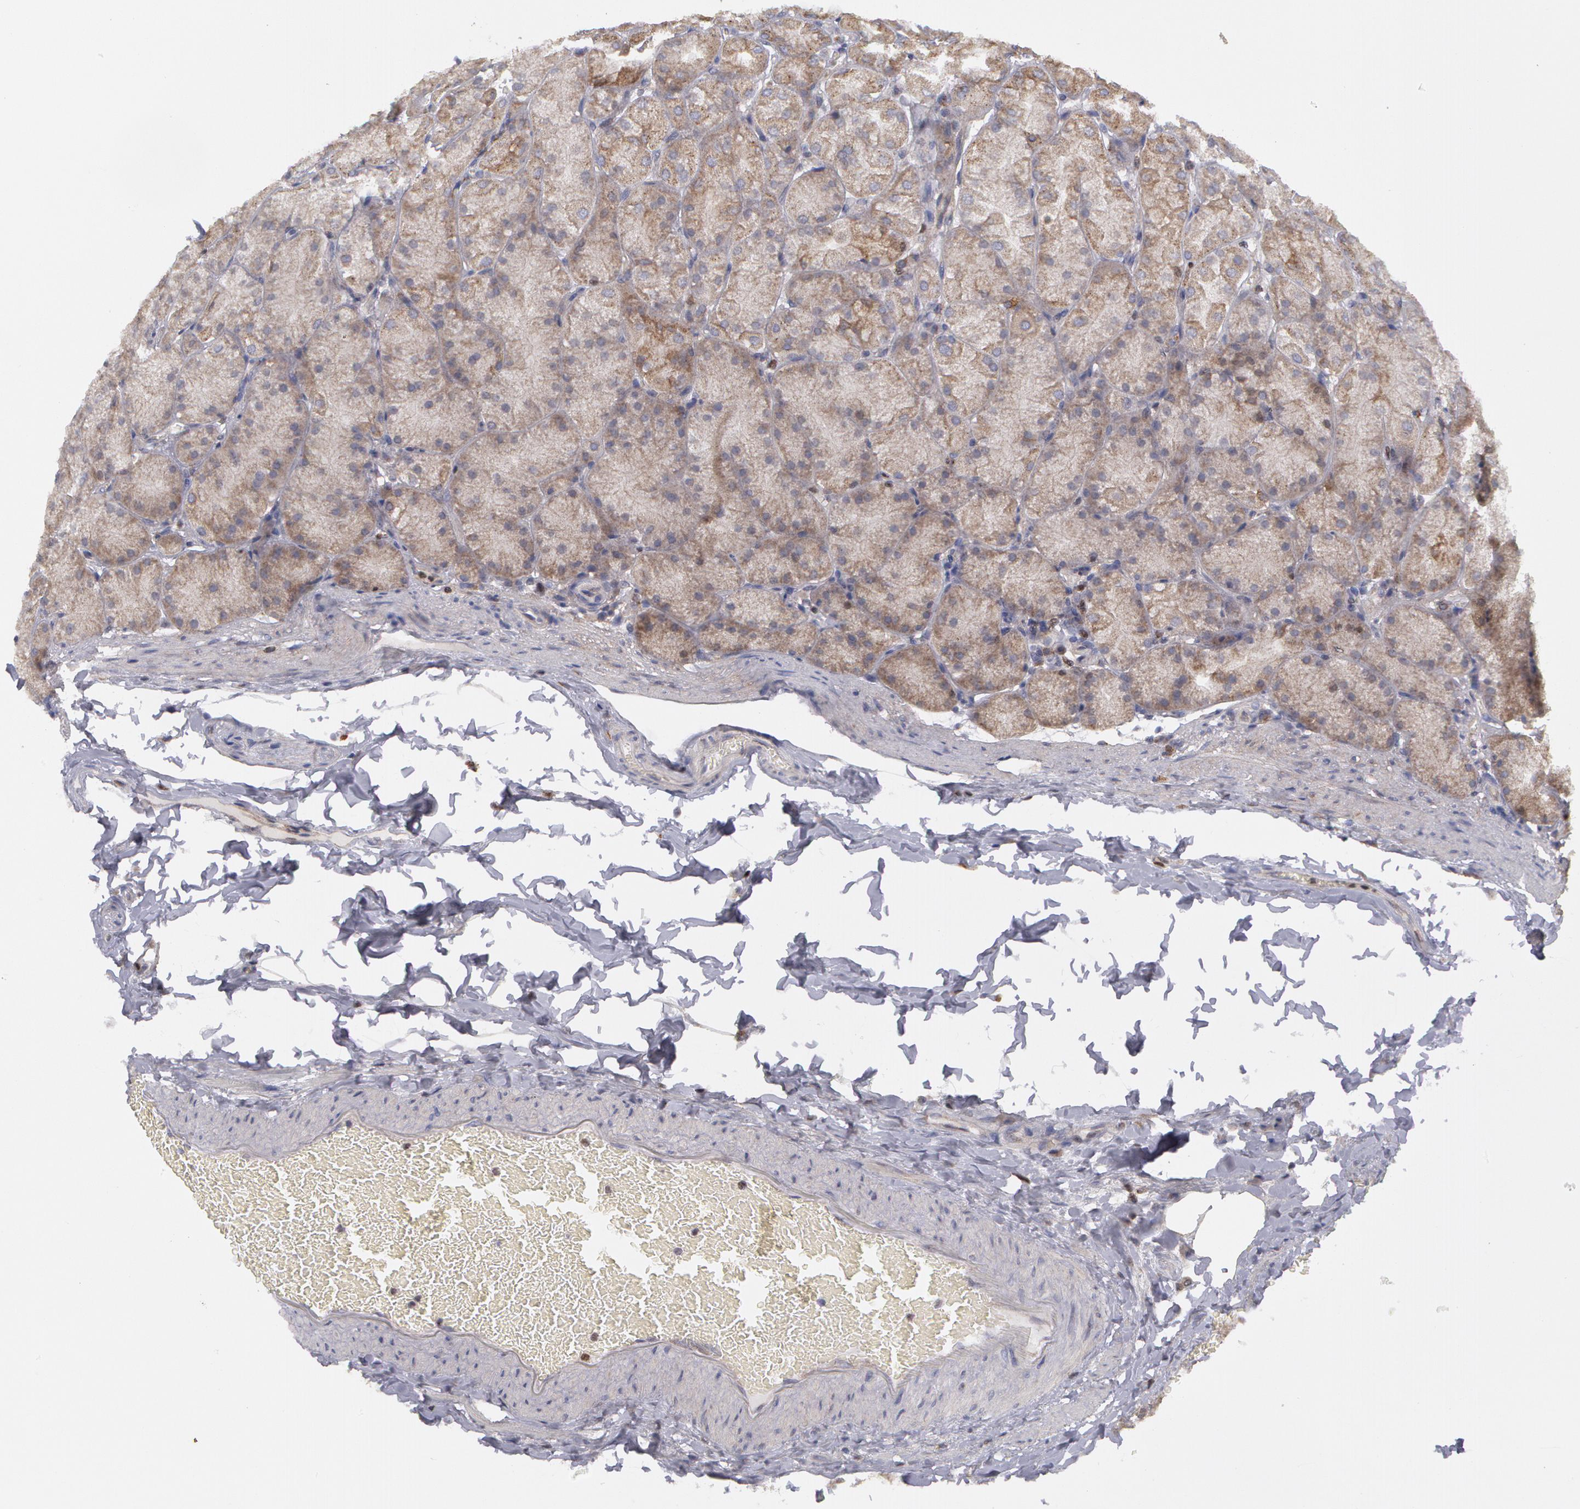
{"staining": {"intensity": "moderate", "quantity": ">75%", "location": "cytoplasmic/membranous"}, "tissue": "stomach", "cell_type": "Glandular cells", "image_type": "normal", "snomed": [{"axis": "morphology", "description": "Normal tissue, NOS"}, {"axis": "topography", "description": "Stomach, upper"}], "caption": "Brown immunohistochemical staining in benign stomach exhibits moderate cytoplasmic/membranous positivity in about >75% of glandular cells. (Brightfield microscopy of DAB IHC at high magnification).", "gene": "ERBB2", "patient": {"sex": "female", "age": 56}}